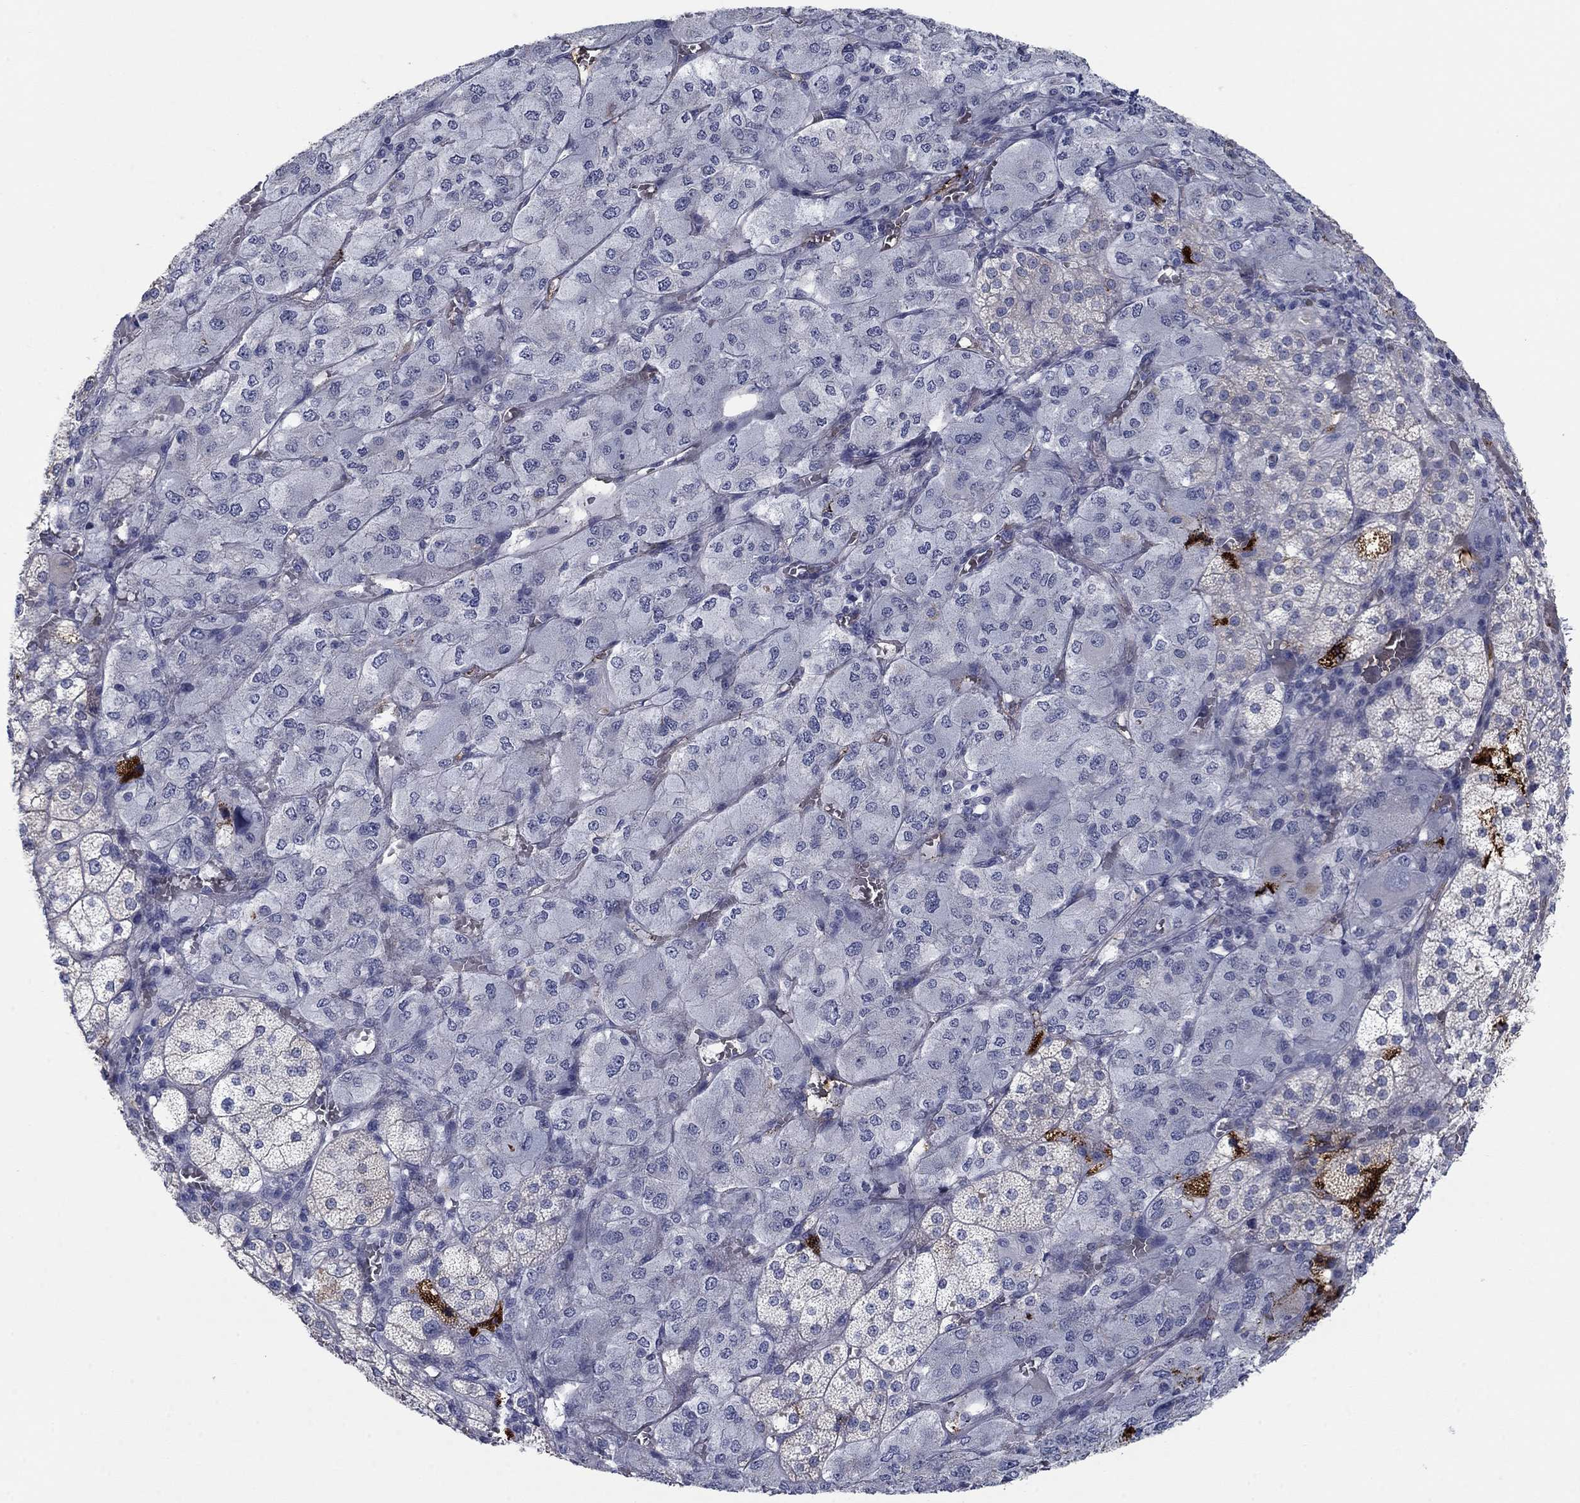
{"staining": {"intensity": "strong", "quantity": "<25%", "location": "cytoplasmic/membranous"}, "tissue": "adrenal gland", "cell_type": "Glandular cells", "image_type": "normal", "snomed": [{"axis": "morphology", "description": "Normal tissue, NOS"}, {"axis": "topography", "description": "Adrenal gland"}], "caption": "Immunohistochemistry image of normal human adrenal gland stained for a protein (brown), which demonstrates medium levels of strong cytoplasmic/membranous positivity in approximately <25% of glandular cells.", "gene": "APOC3", "patient": {"sex": "female", "age": 60}}